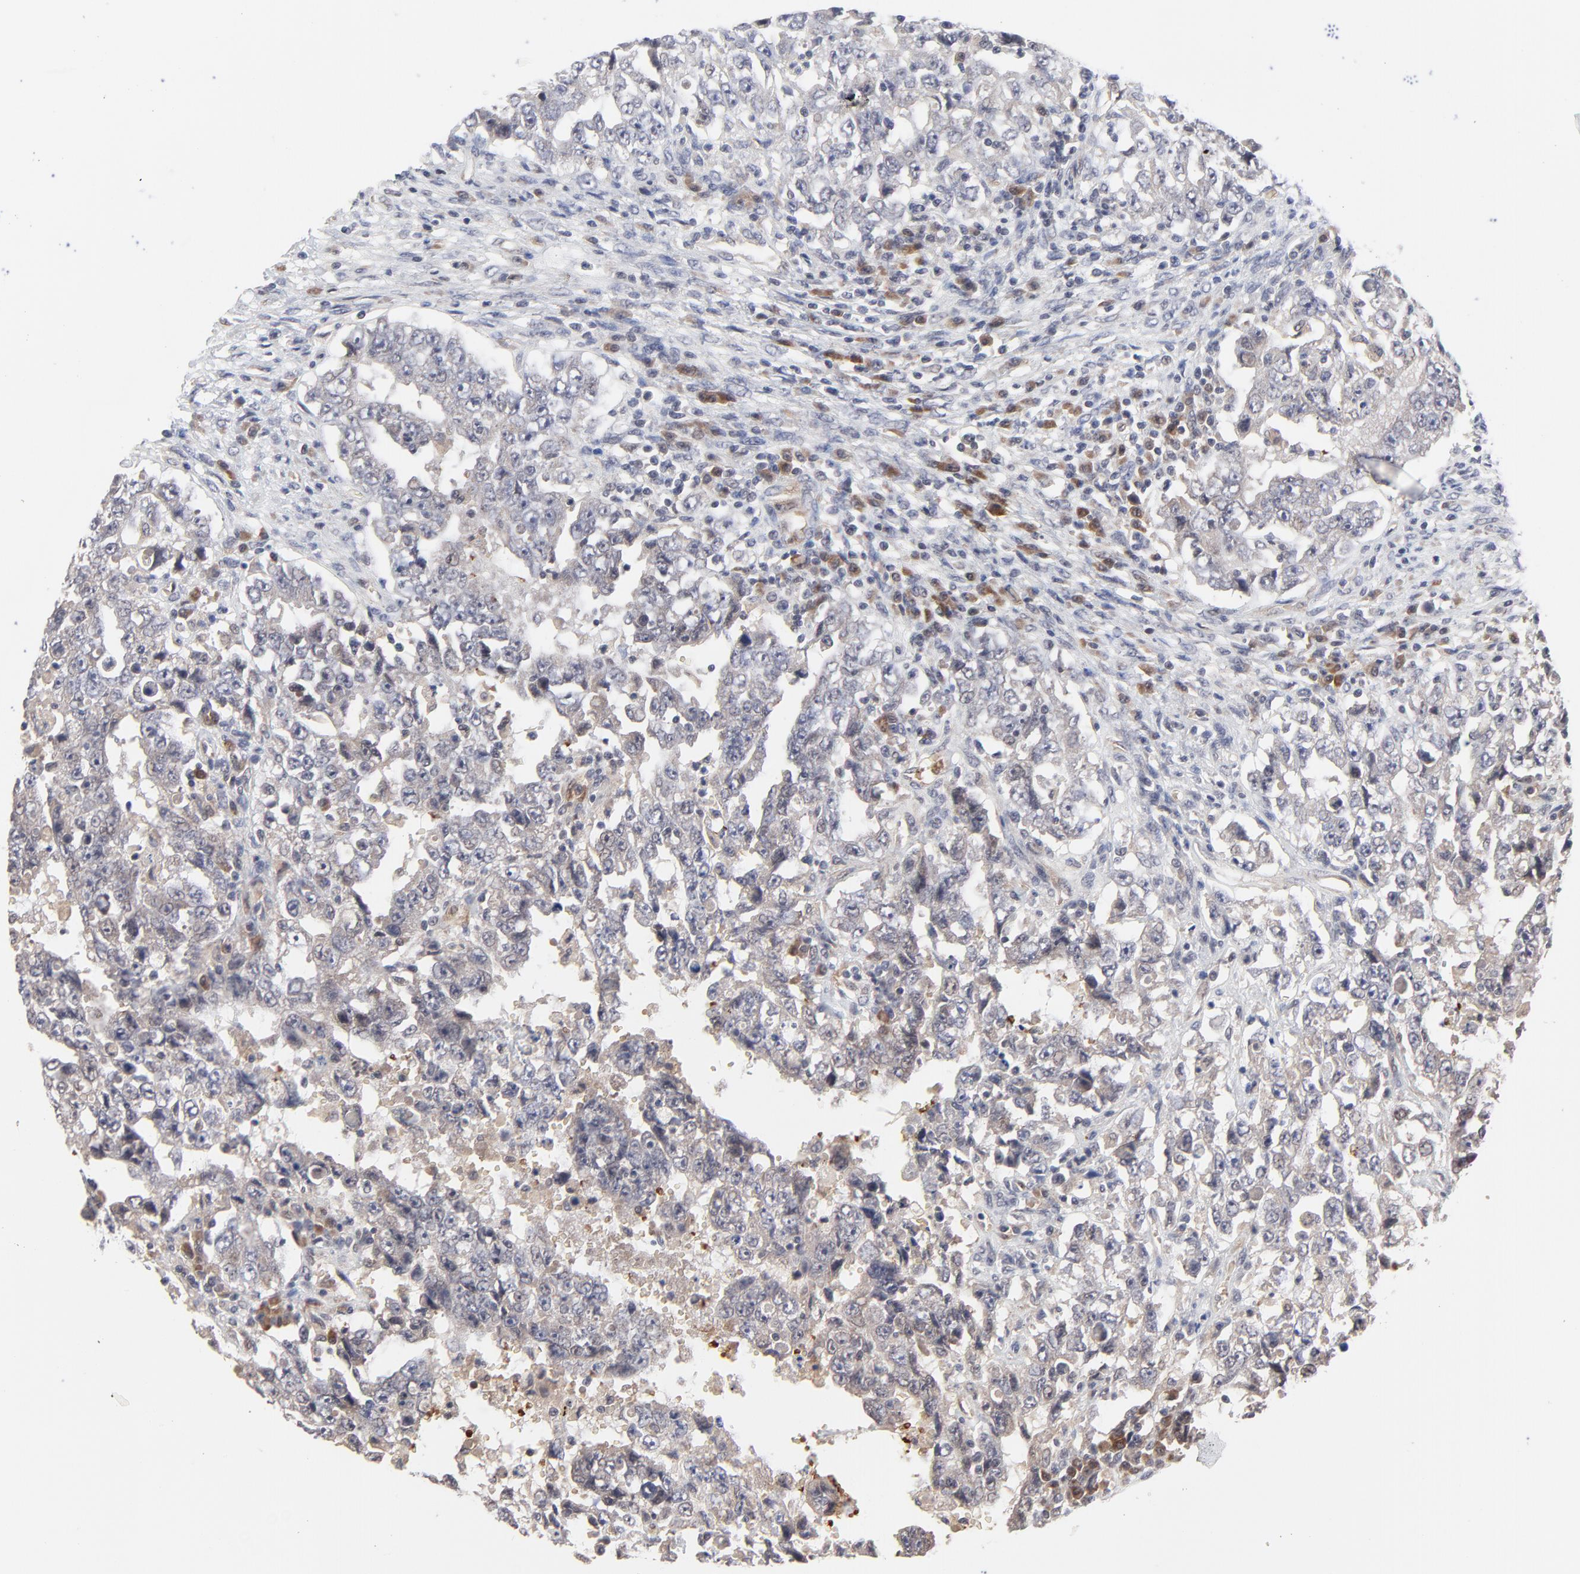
{"staining": {"intensity": "weak", "quantity": "<25%", "location": "cytoplasmic/membranous"}, "tissue": "testis cancer", "cell_type": "Tumor cells", "image_type": "cancer", "snomed": [{"axis": "morphology", "description": "Carcinoma, Embryonal, NOS"}, {"axis": "topography", "description": "Testis"}], "caption": "Human embryonal carcinoma (testis) stained for a protein using immunohistochemistry (IHC) reveals no expression in tumor cells.", "gene": "CASP10", "patient": {"sex": "male", "age": 26}}